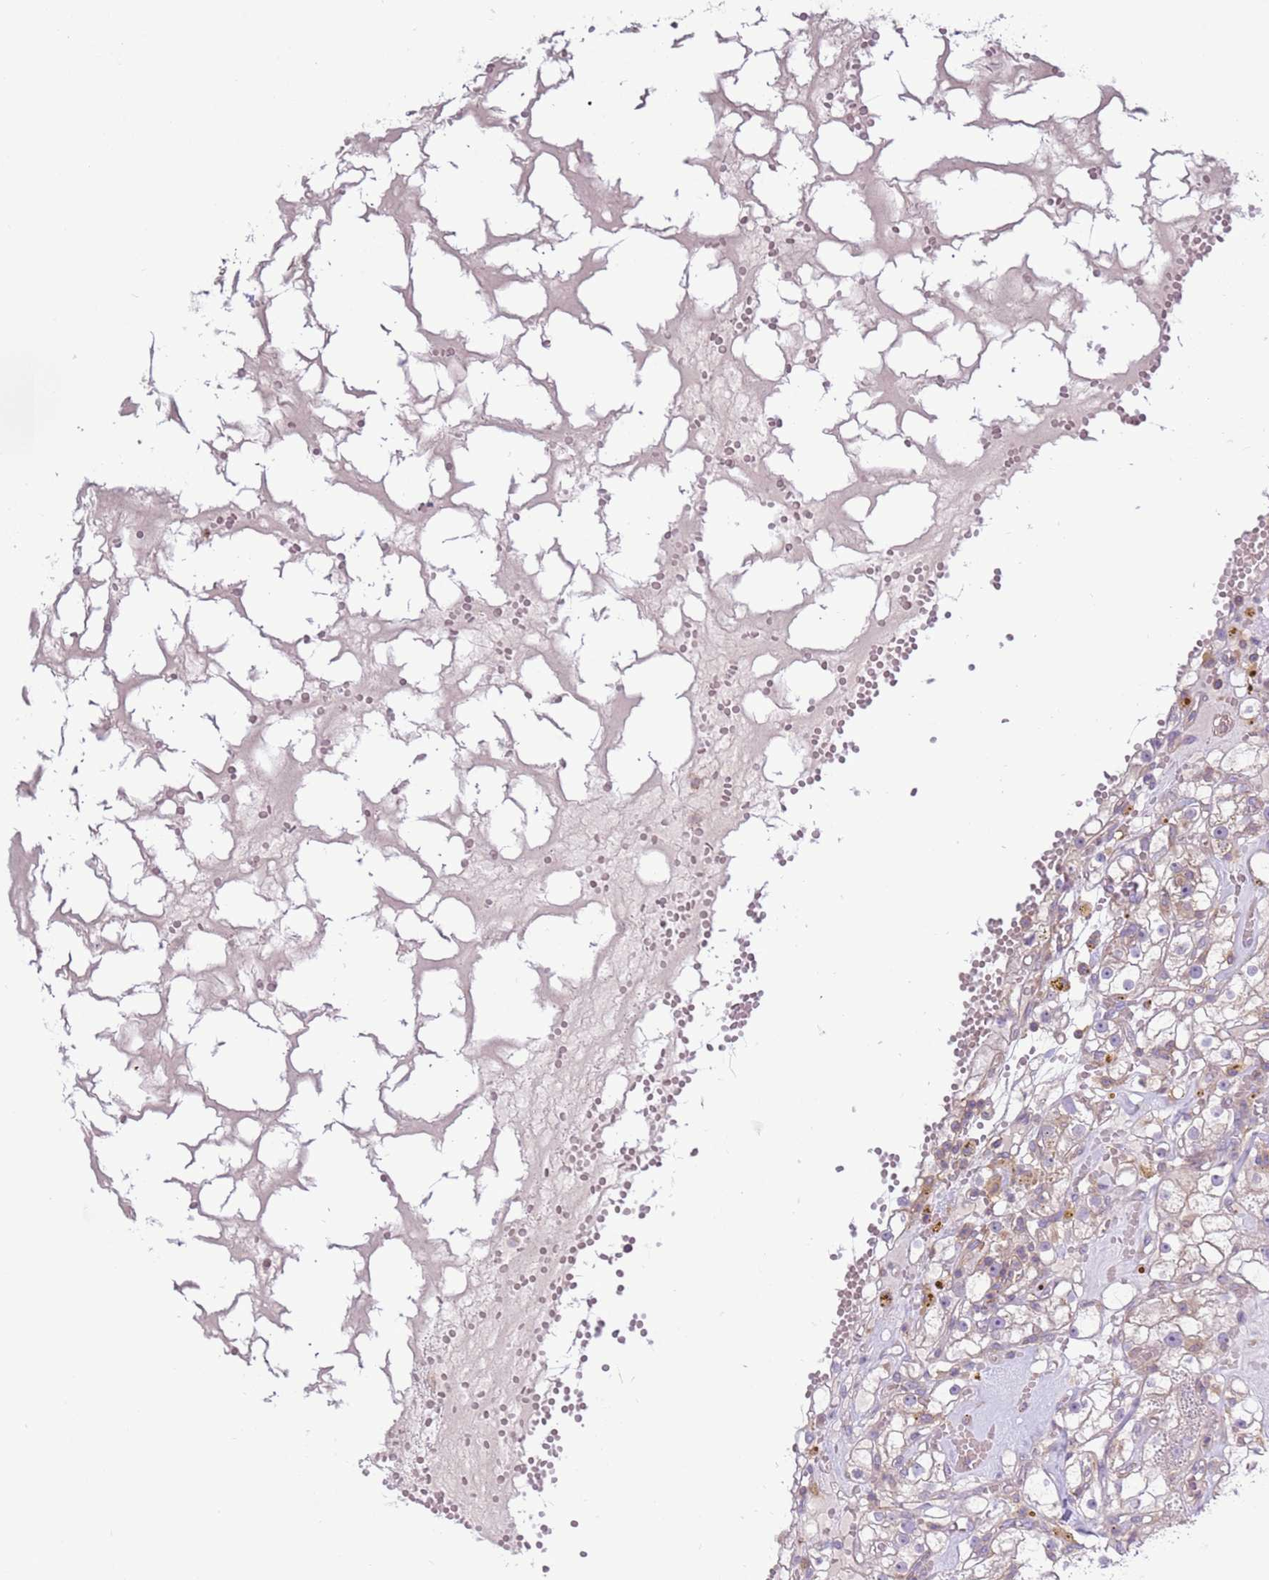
{"staining": {"intensity": "negative", "quantity": "none", "location": "none"}, "tissue": "renal cancer", "cell_type": "Tumor cells", "image_type": "cancer", "snomed": [{"axis": "morphology", "description": "Adenocarcinoma, NOS"}, {"axis": "topography", "description": "Kidney"}], "caption": "Tumor cells are negative for brown protein staining in renal cancer. (DAB (3,3'-diaminobenzidine) IHC, high magnification).", "gene": "EVA1B", "patient": {"sex": "male", "age": 56}}